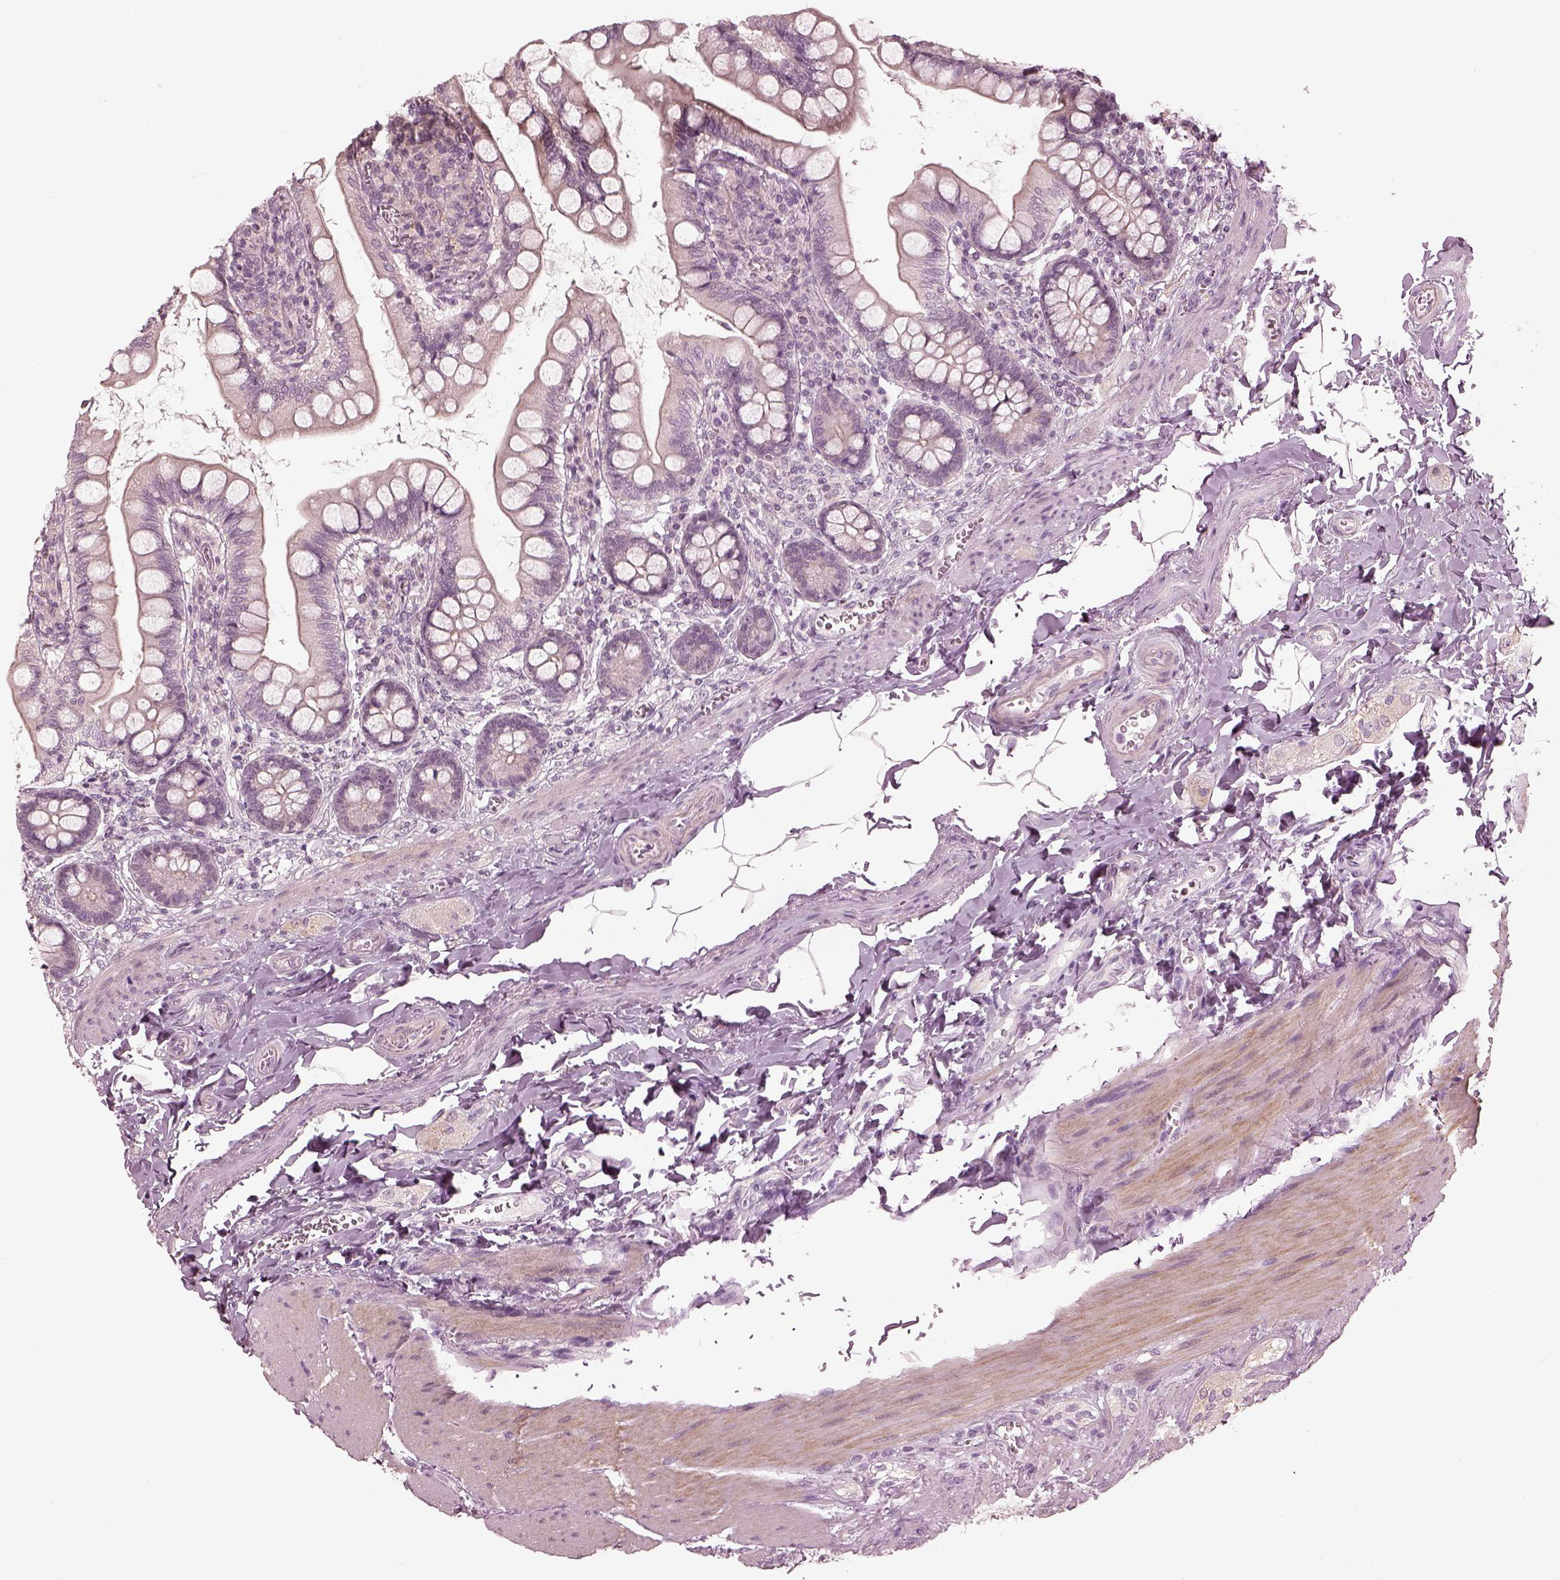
{"staining": {"intensity": "negative", "quantity": "none", "location": "none"}, "tissue": "small intestine", "cell_type": "Glandular cells", "image_type": "normal", "snomed": [{"axis": "morphology", "description": "Normal tissue, NOS"}, {"axis": "topography", "description": "Small intestine"}], "caption": "High power microscopy histopathology image of an immunohistochemistry micrograph of unremarkable small intestine, revealing no significant positivity in glandular cells. The staining is performed using DAB (3,3'-diaminobenzidine) brown chromogen with nuclei counter-stained in using hematoxylin.", "gene": "CCDC170", "patient": {"sex": "female", "age": 56}}